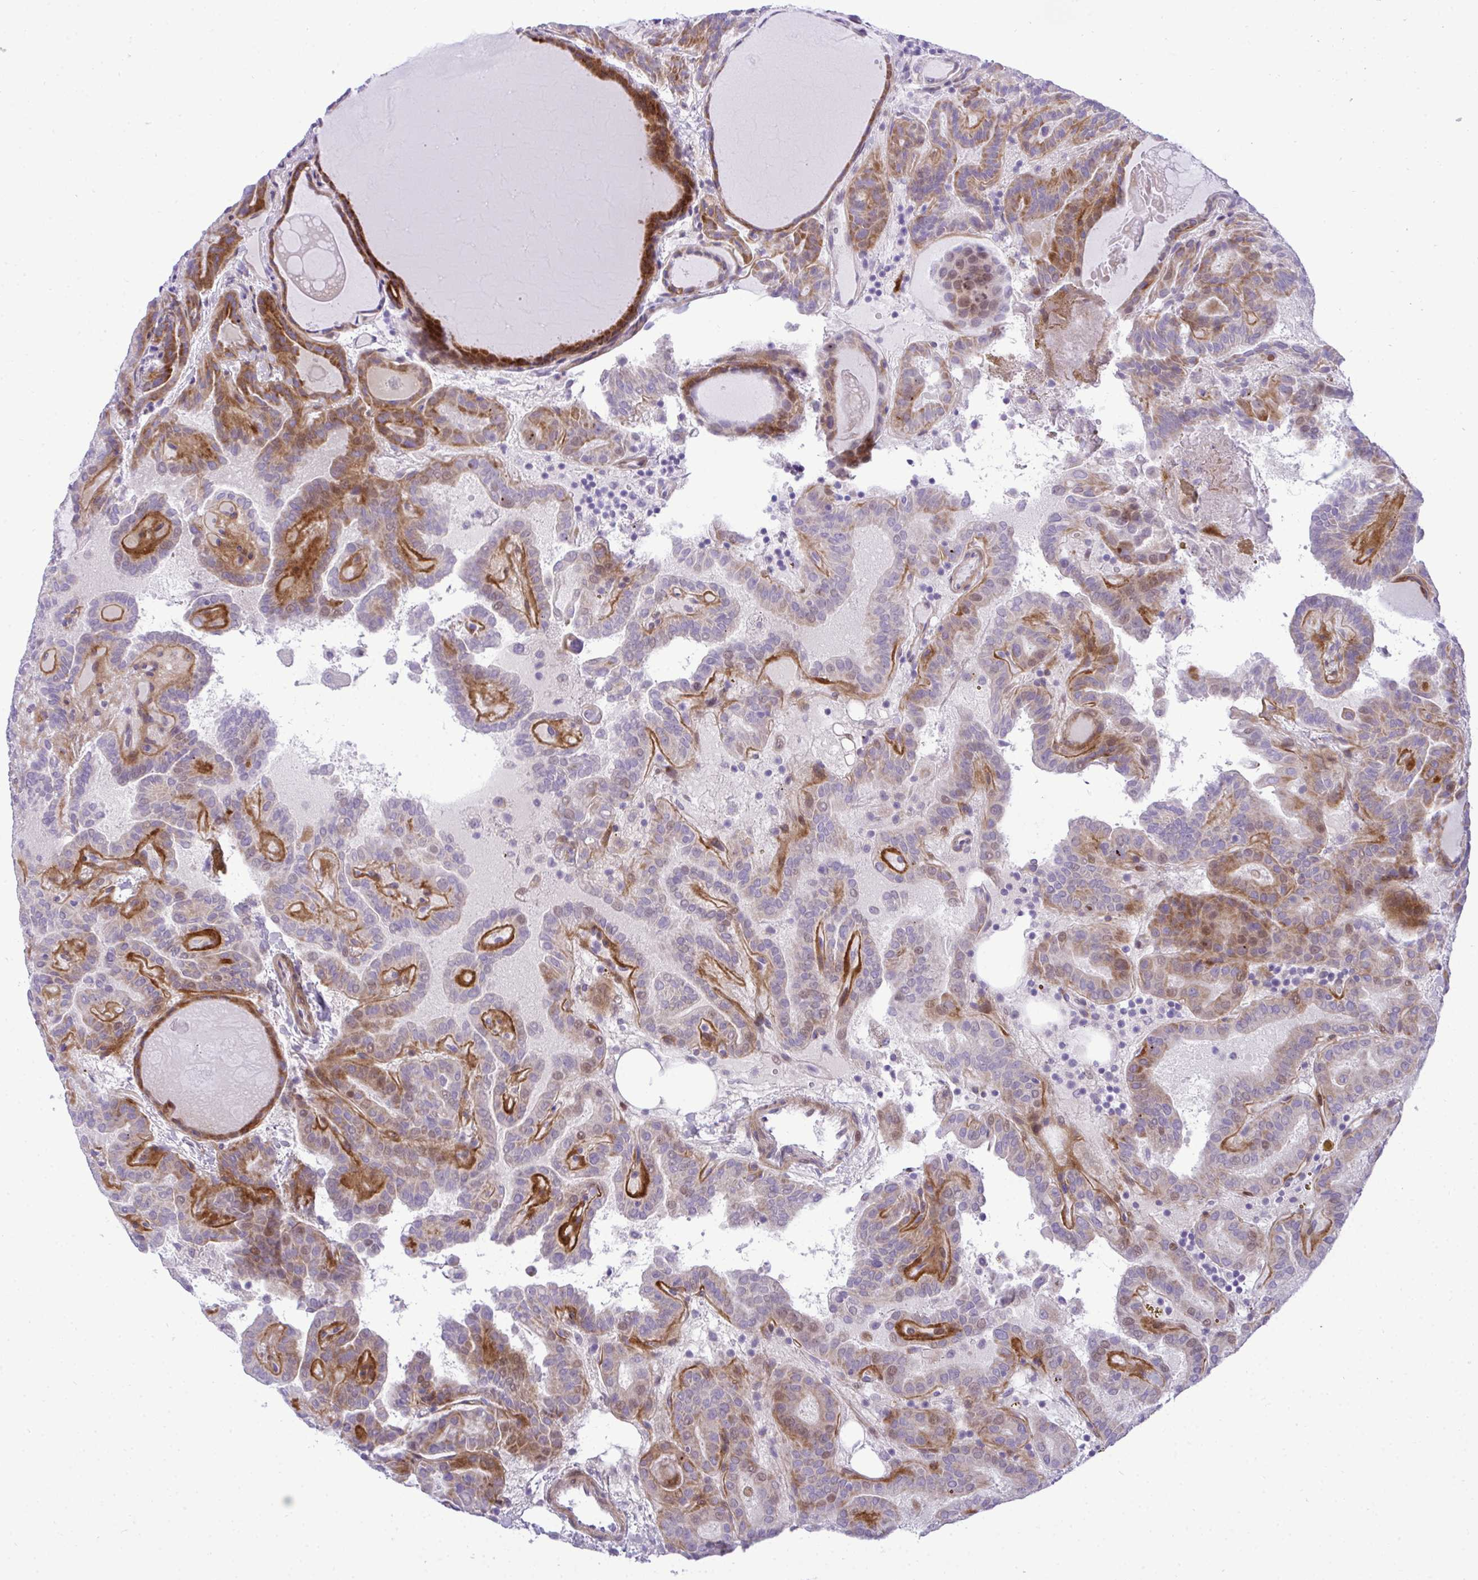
{"staining": {"intensity": "moderate", "quantity": "25%-75%", "location": "cytoplasmic/membranous,nuclear"}, "tissue": "thyroid cancer", "cell_type": "Tumor cells", "image_type": "cancer", "snomed": [{"axis": "morphology", "description": "Papillary adenocarcinoma, NOS"}, {"axis": "topography", "description": "Thyroid gland"}], "caption": "Tumor cells exhibit medium levels of moderate cytoplasmic/membranous and nuclear expression in approximately 25%-75% of cells in papillary adenocarcinoma (thyroid).", "gene": "CASTOR2", "patient": {"sex": "female", "age": 46}}